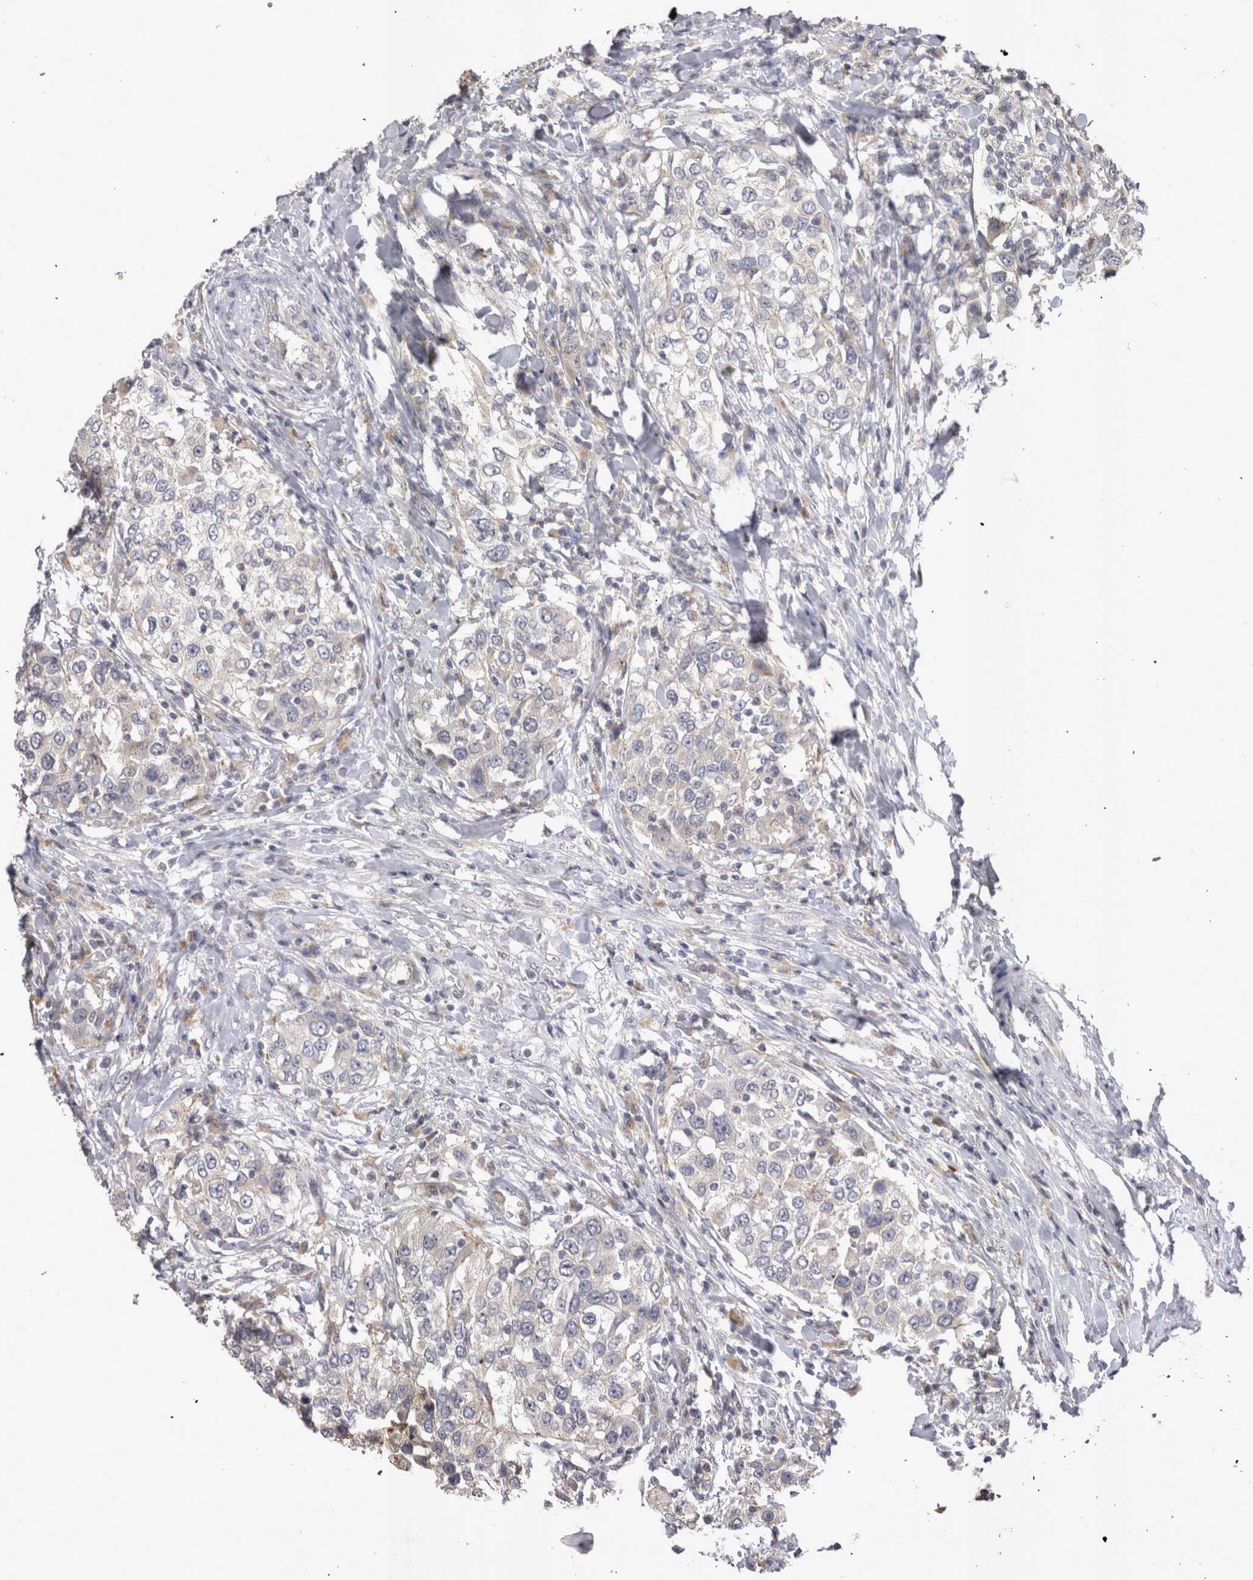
{"staining": {"intensity": "negative", "quantity": "none", "location": "none"}, "tissue": "urothelial cancer", "cell_type": "Tumor cells", "image_type": "cancer", "snomed": [{"axis": "morphology", "description": "Urothelial carcinoma, High grade"}, {"axis": "topography", "description": "Urinary bladder"}], "caption": "A histopathology image of urothelial cancer stained for a protein reveals no brown staining in tumor cells.", "gene": "CTBS", "patient": {"sex": "female", "age": 80}}